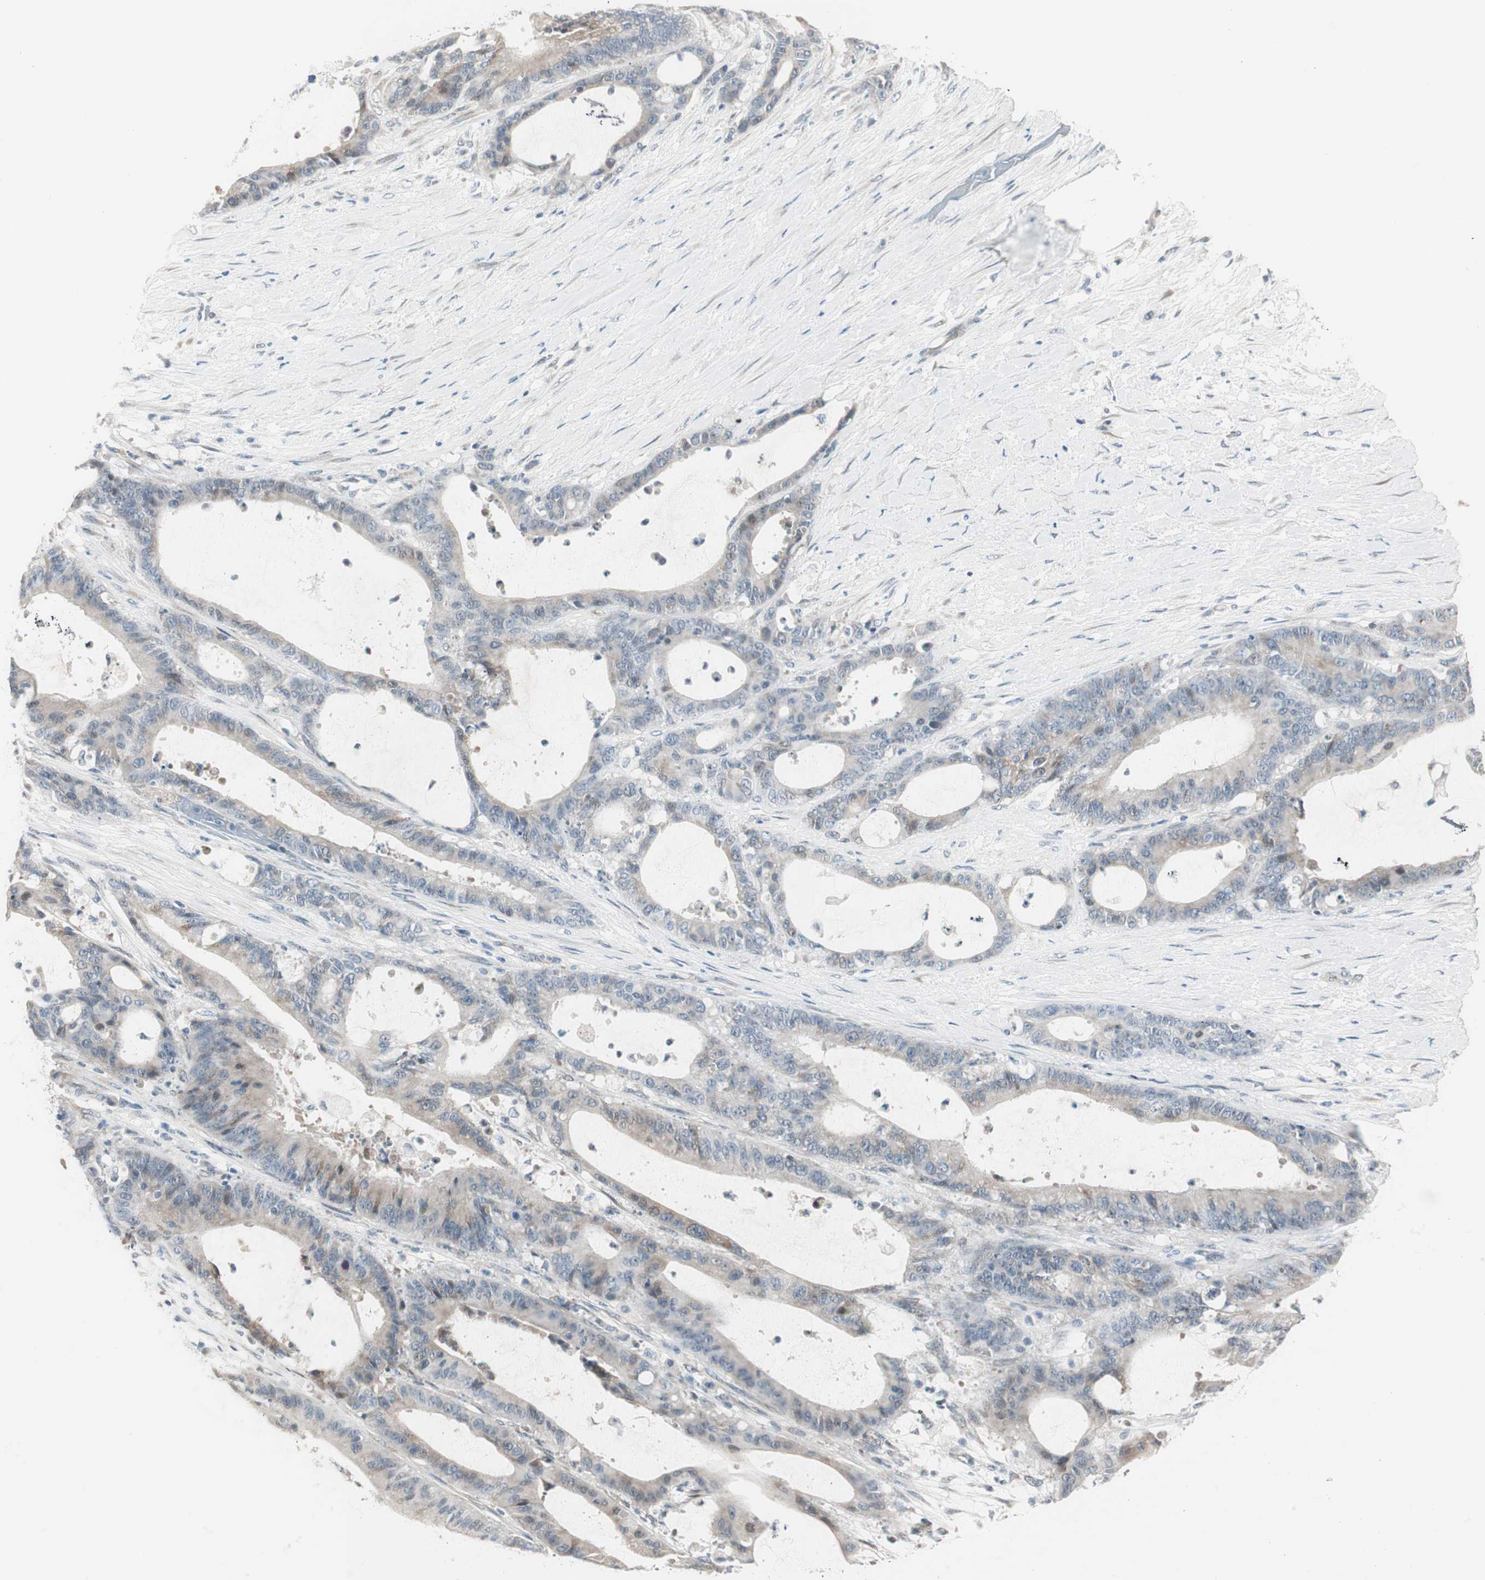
{"staining": {"intensity": "weak", "quantity": "25%-75%", "location": "cytoplasmic/membranous"}, "tissue": "liver cancer", "cell_type": "Tumor cells", "image_type": "cancer", "snomed": [{"axis": "morphology", "description": "Cholangiocarcinoma"}, {"axis": "topography", "description": "Liver"}], "caption": "A photomicrograph of human liver cancer stained for a protein demonstrates weak cytoplasmic/membranous brown staining in tumor cells.", "gene": "PDZK1", "patient": {"sex": "female", "age": 73}}